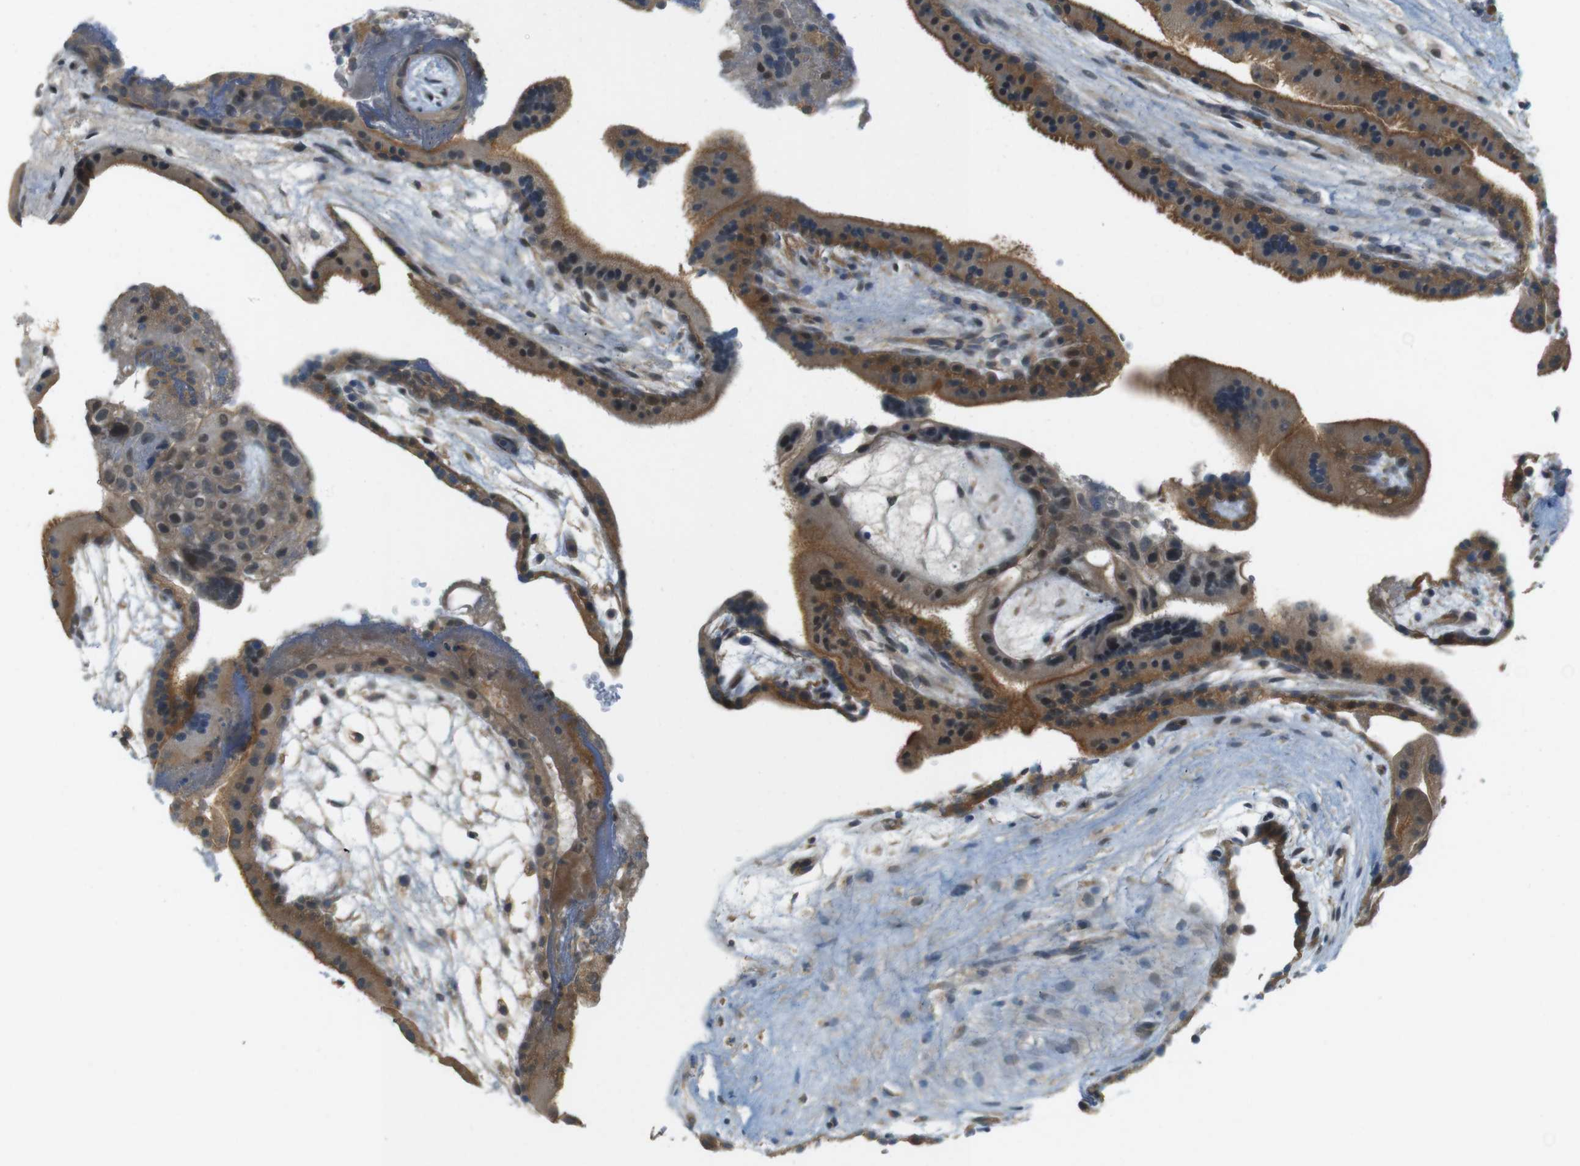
{"staining": {"intensity": "moderate", "quantity": ">75%", "location": "cytoplasmic/membranous"}, "tissue": "placenta", "cell_type": "Trophoblastic cells", "image_type": "normal", "snomed": [{"axis": "morphology", "description": "Normal tissue, NOS"}, {"axis": "topography", "description": "Placenta"}], "caption": "This micrograph shows unremarkable placenta stained with immunohistochemistry (IHC) to label a protein in brown. The cytoplasmic/membranous of trophoblastic cells show moderate positivity for the protein. Nuclei are counter-stained blue.", "gene": "ZDHHC20", "patient": {"sex": "female", "age": 19}}